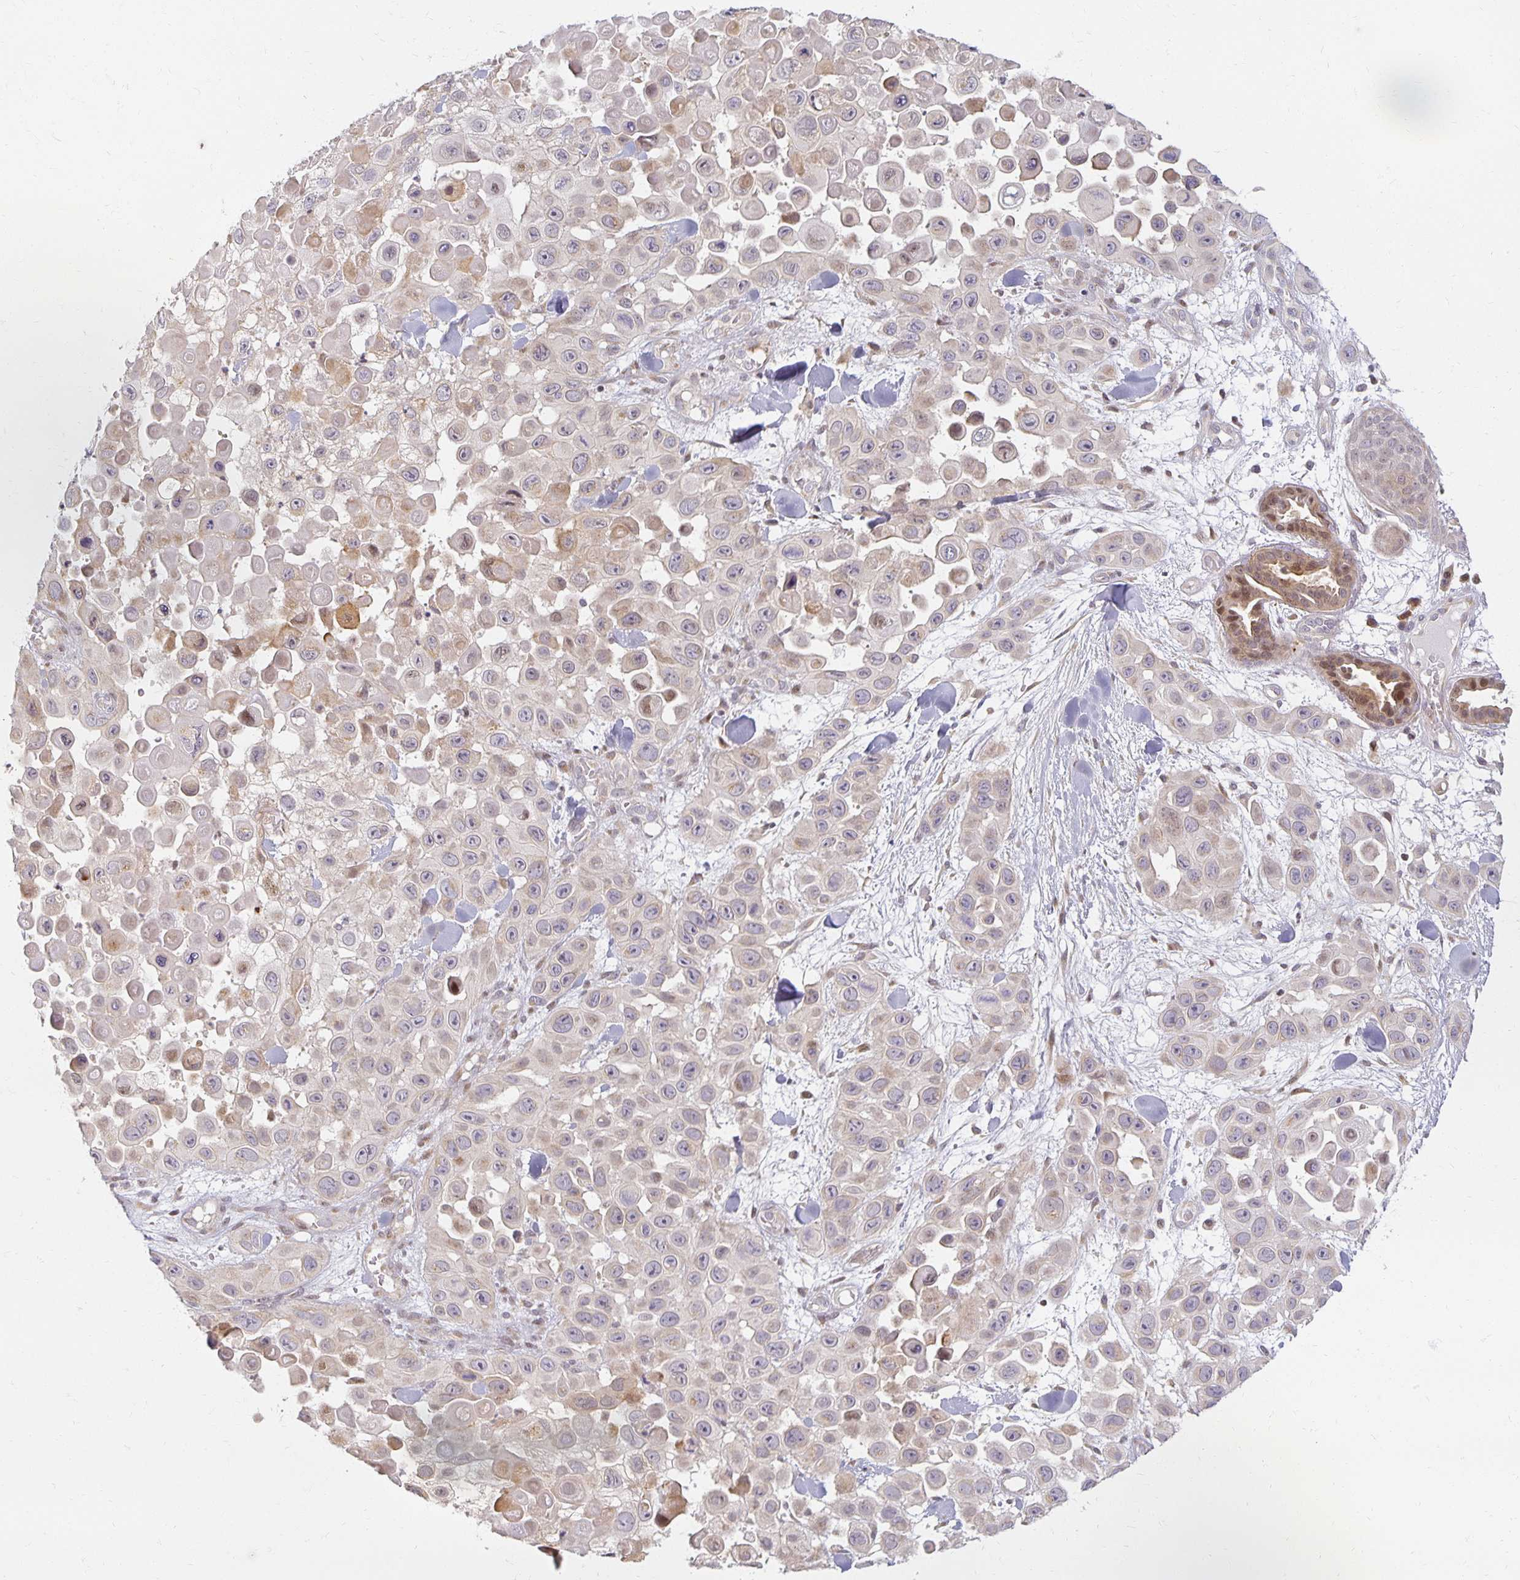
{"staining": {"intensity": "negative", "quantity": "none", "location": "none"}, "tissue": "skin cancer", "cell_type": "Tumor cells", "image_type": "cancer", "snomed": [{"axis": "morphology", "description": "Squamous cell carcinoma, NOS"}, {"axis": "topography", "description": "Skin"}], "caption": "An immunohistochemistry (IHC) histopathology image of skin cancer is shown. There is no staining in tumor cells of skin cancer.", "gene": "EHF", "patient": {"sex": "male", "age": 81}}